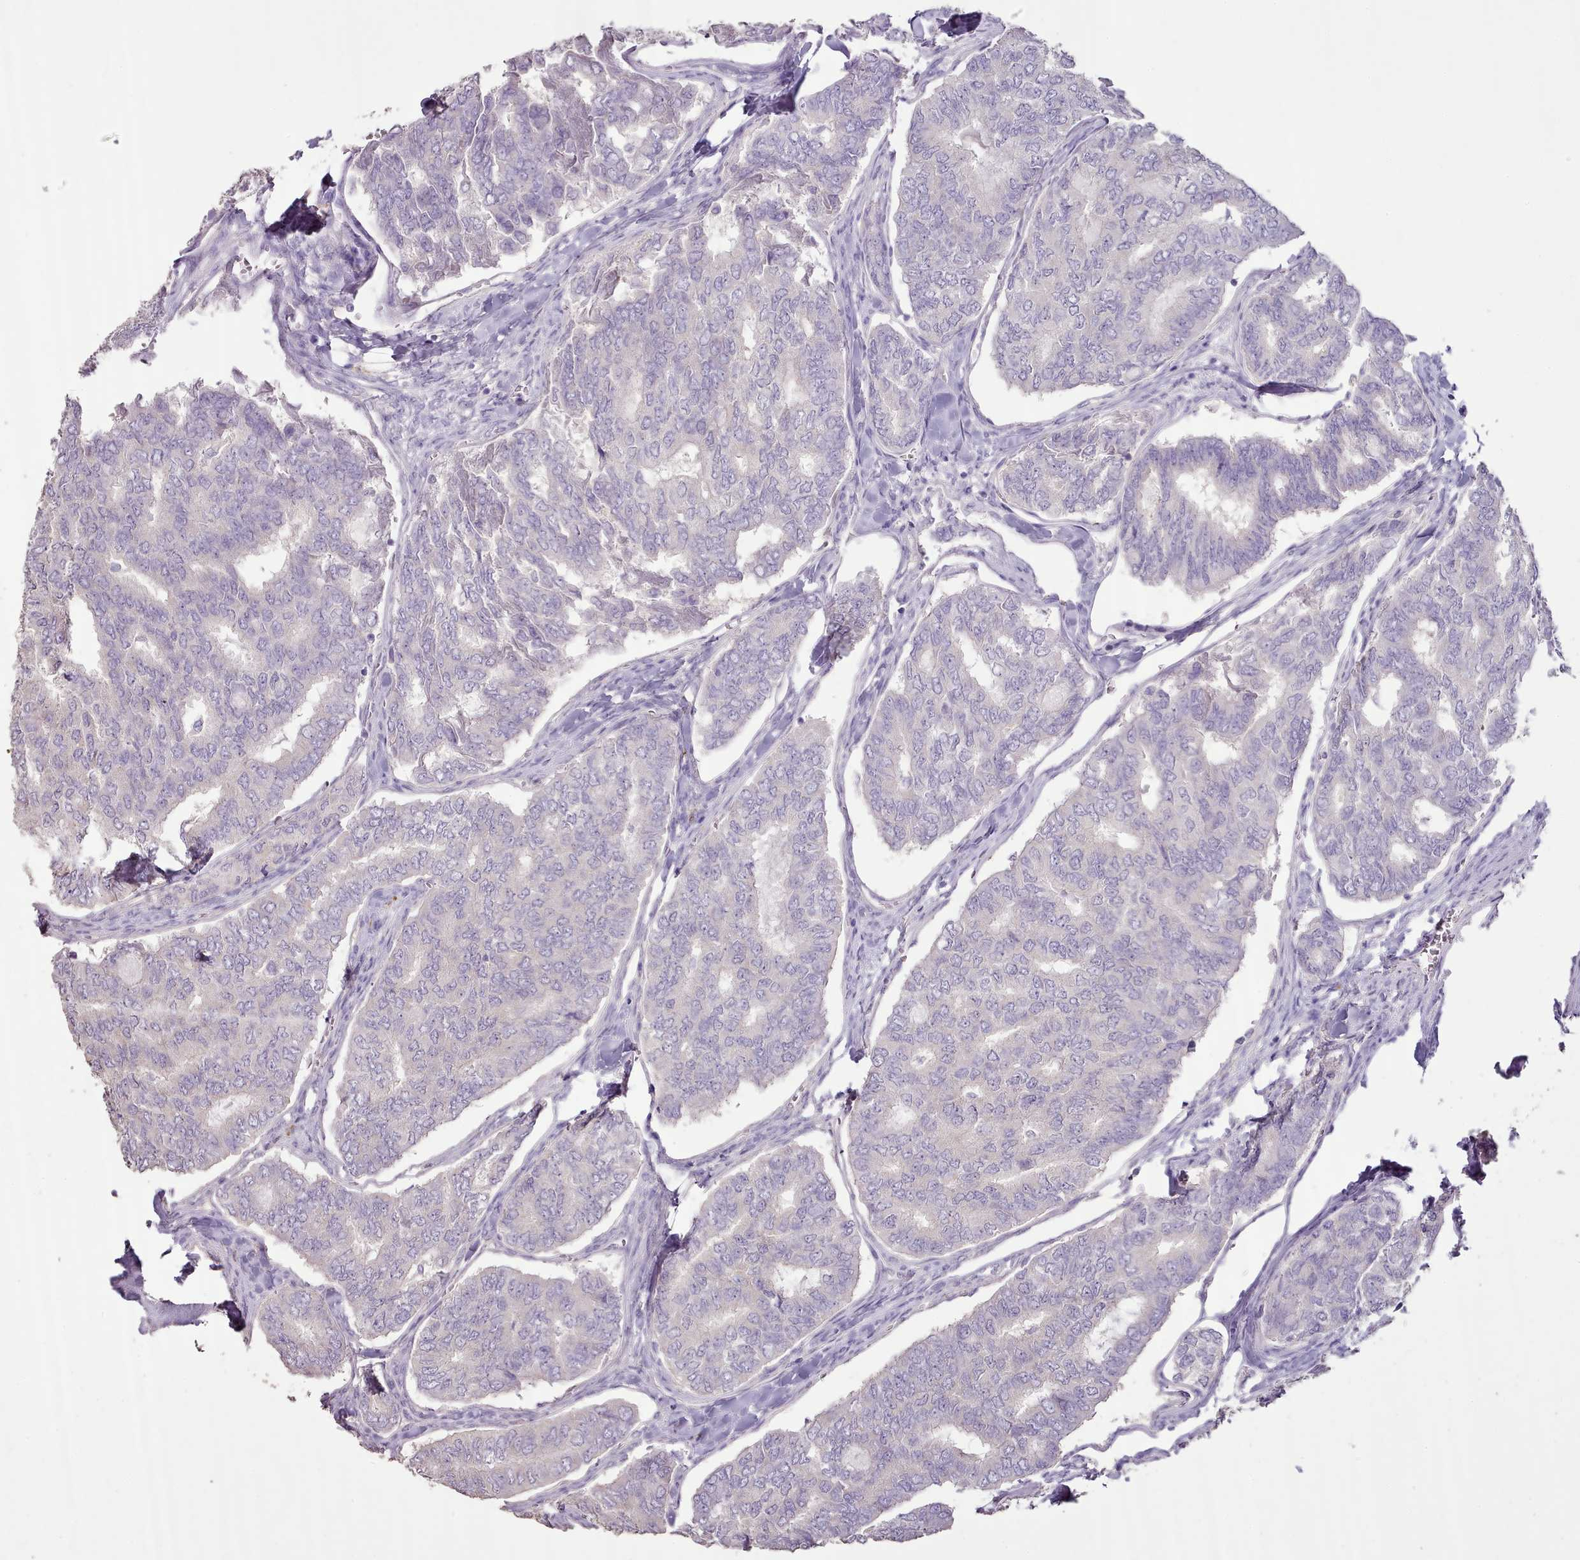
{"staining": {"intensity": "negative", "quantity": "none", "location": "none"}, "tissue": "thyroid cancer", "cell_type": "Tumor cells", "image_type": "cancer", "snomed": [{"axis": "morphology", "description": "Papillary adenocarcinoma, NOS"}, {"axis": "topography", "description": "Thyroid gland"}], "caption": "An image of human thyroid cancer (papillary adenocarcinoma) is negative for staining in tumor cells.", "gene": "BLOC1S2", "patient": {"sex": "female", "age": 35}}